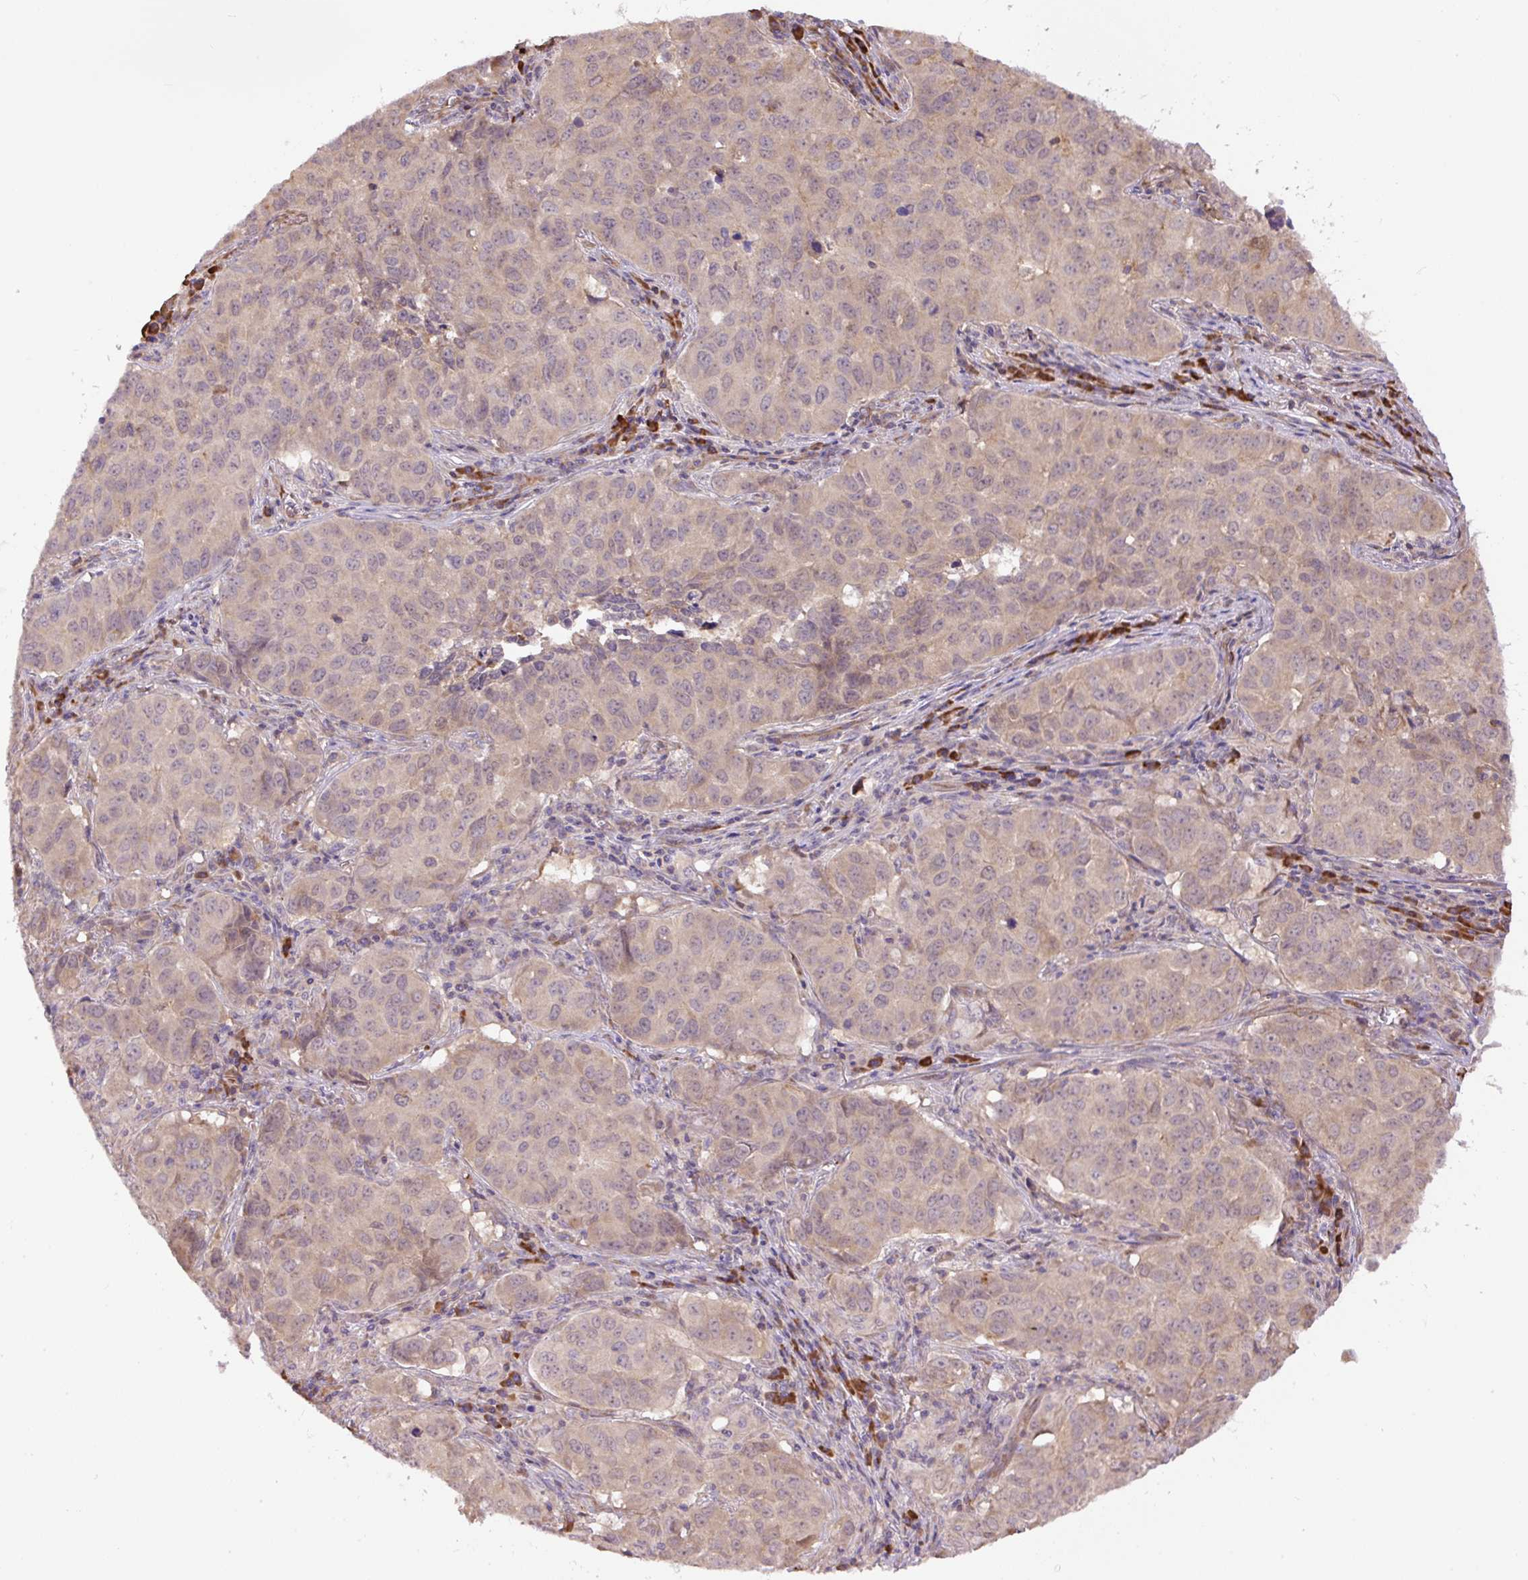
{"staining": {"intensity": "weak", "quantity": ">75%", "location": "cytoplasmic/membranous"}, "tissue": "lung cancer", "cell_type": "Tumor cells", "image_type": "cancer", "snomed": [{"axis": "morphology", "description": "Adenocarcinoma, NOS"}, {"axis": "topography", "description": "Lung"}], "caption": "Immunohistochemical staining of human lung cancer (adenocarcinoma) demonstrates low levels of weak cytoplasmic/membranous protein expression in about >75% of tumor cells. The protein is shown in brown color, while the nuclei are stained blue.", "gene": "PPME1", "patient": {"sex": "female", "age": 50}}